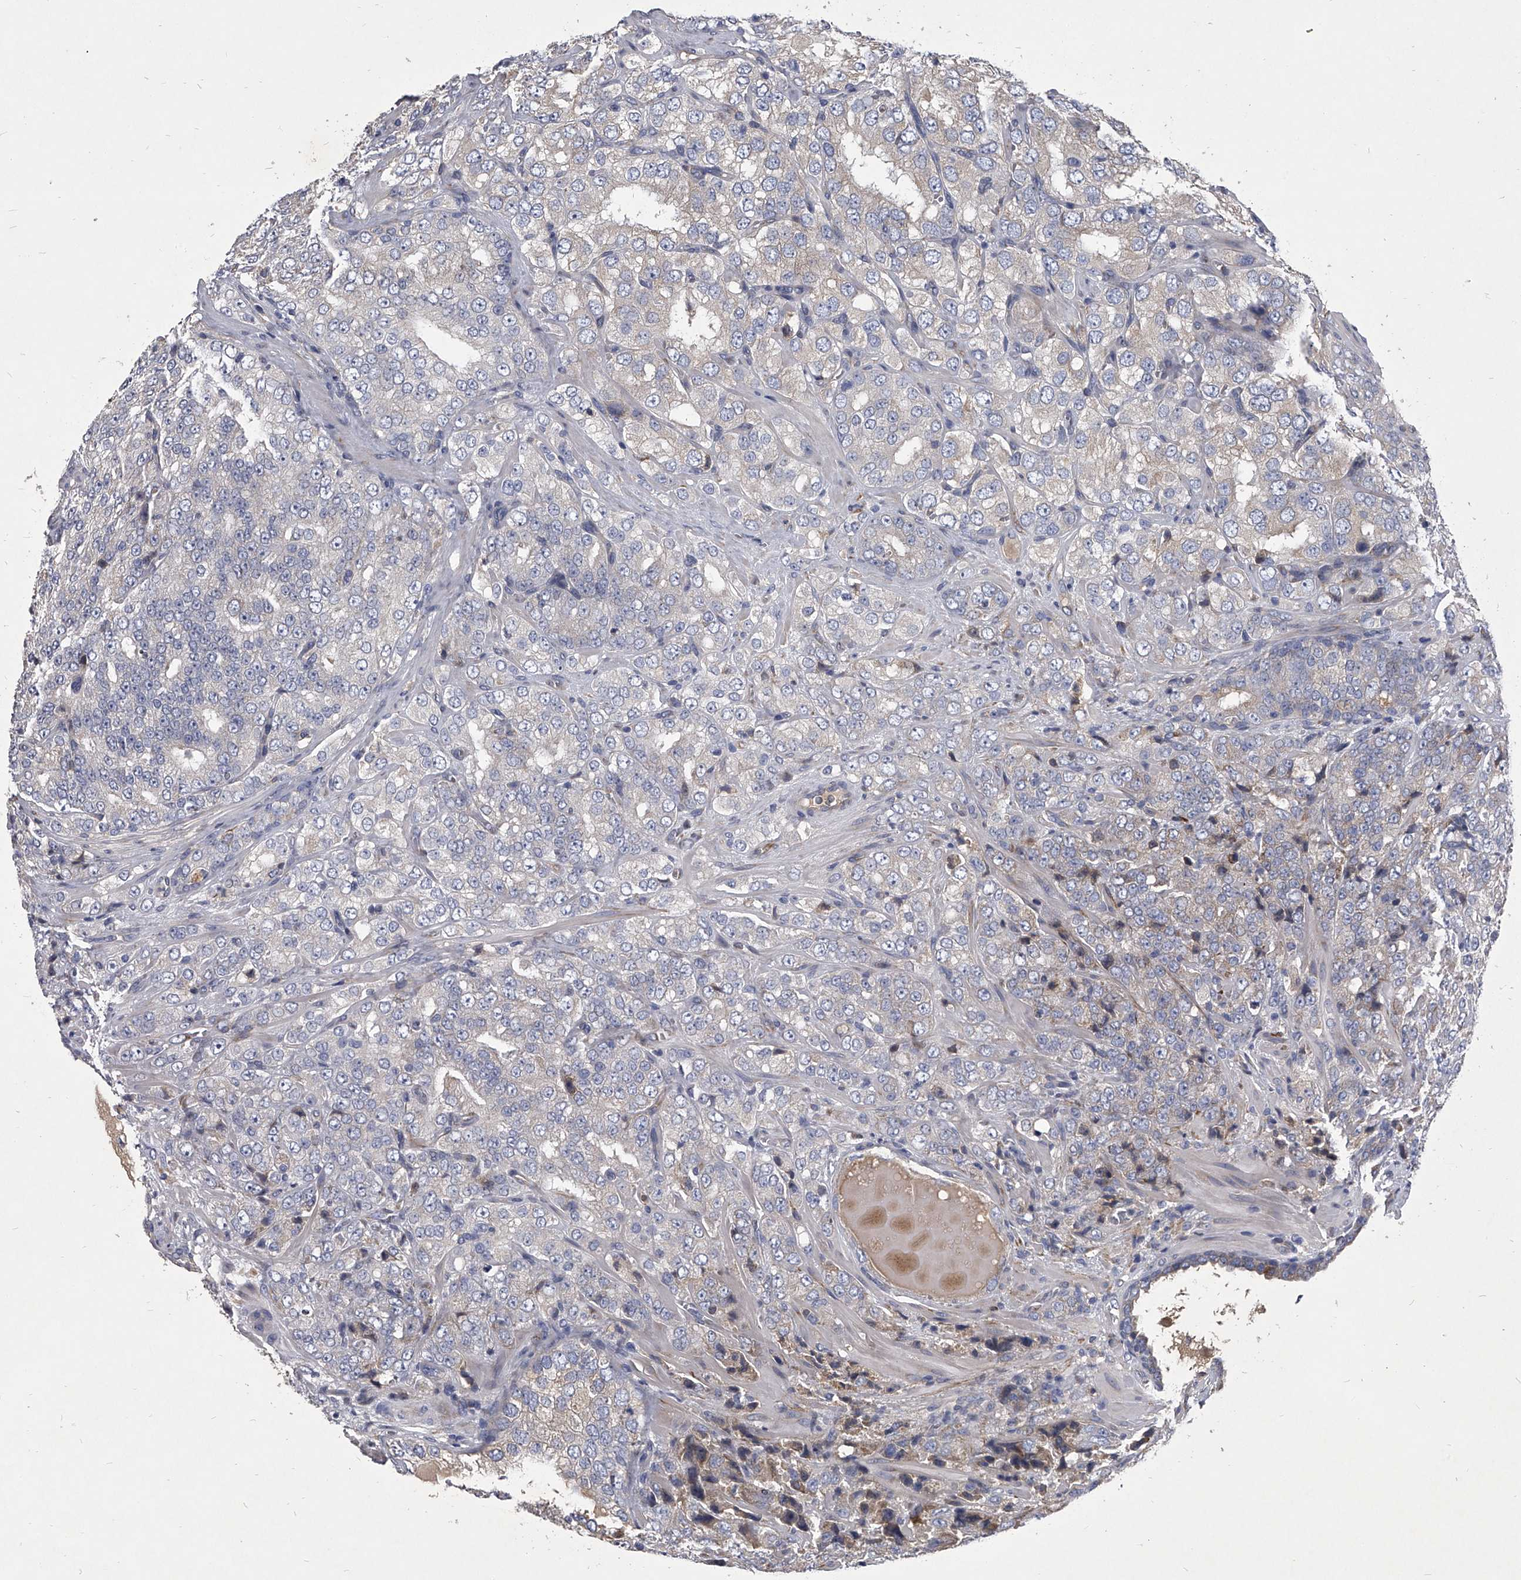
{"staining": {"intensity": "negative", "quantity": "none", "location": "none"}, "tissue": "prostate cancer", "cell_type": "Tumor cells", "image_type": "cancer", "snomed": [{"axis": "morphology", "description": "Adenocarcinoma, High grade"}, {"axis": "topography", "description": "Prostate"}], "caption": "Immunohistochemical staining of human prostate cancer (adenocarcinoma (high-grade)) reveals no significant positivity in tumor cells. (DAB (3,3'-diaminobenzidine) immunohistochemistry with hematoxylin counter stain).", "gene": "CCR4", "patient": {"sex": "male", "age": 58}}